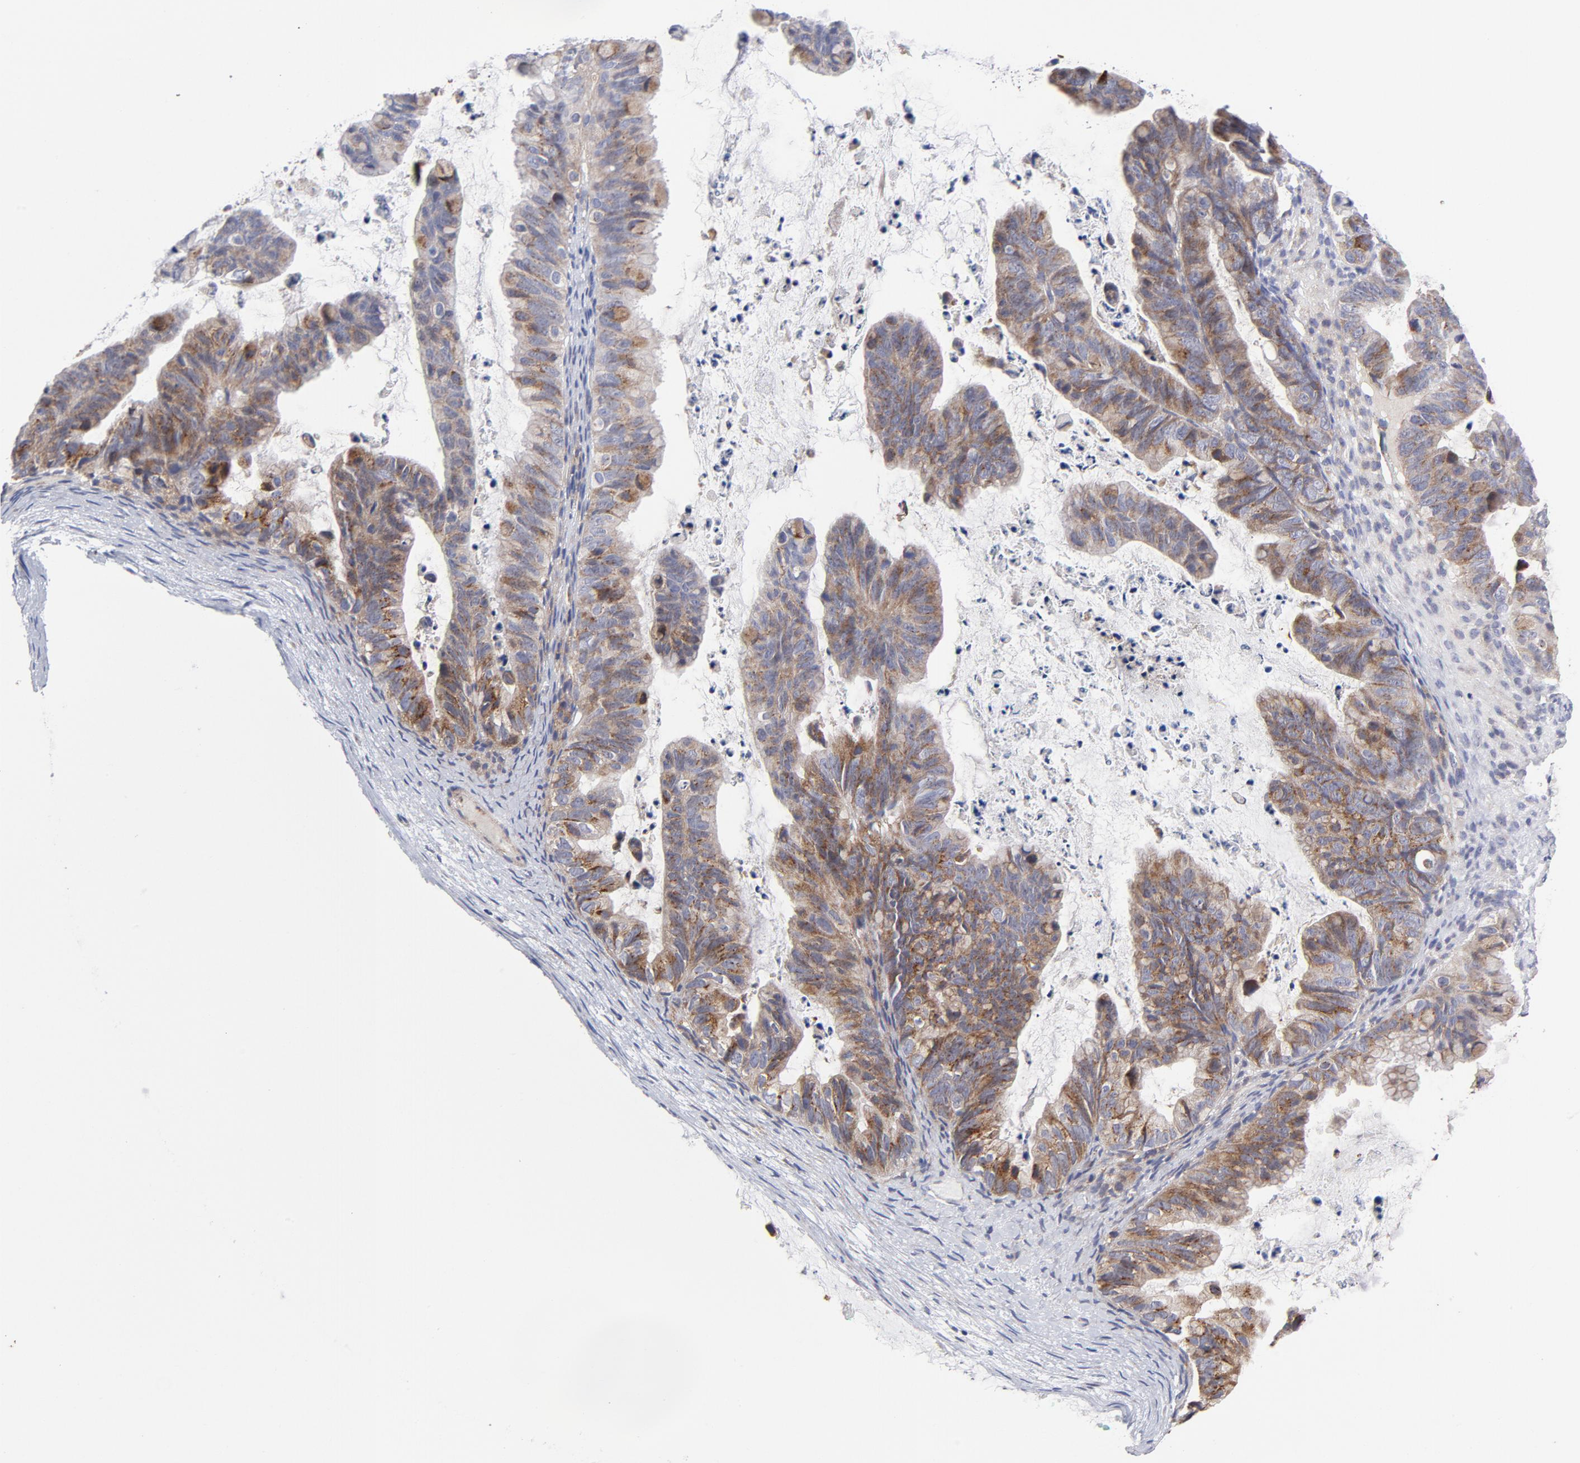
{"staining": {"intensity": "moderate", "quantity": ">75%", "location": "cytoplasmic/membranous"}, "tissue": "ovarian cancer", "cell_type": "Tumor cells", "image_type": "cancer", "snomed": [{"axis": "morphology", "description": "Cystadenocarcinoma, mucinous, NOS"}, {"axis": "topography", "description": "Ovary"}], "caption": "A brown stain highlights moderate cytoplasmic/membranous expression of a protein in human mucinous cystadenocarcinoma (ovarian) tumor cells.", "gene": "RAPGEF3", "patient": {"sex": "female", "age": 36}}